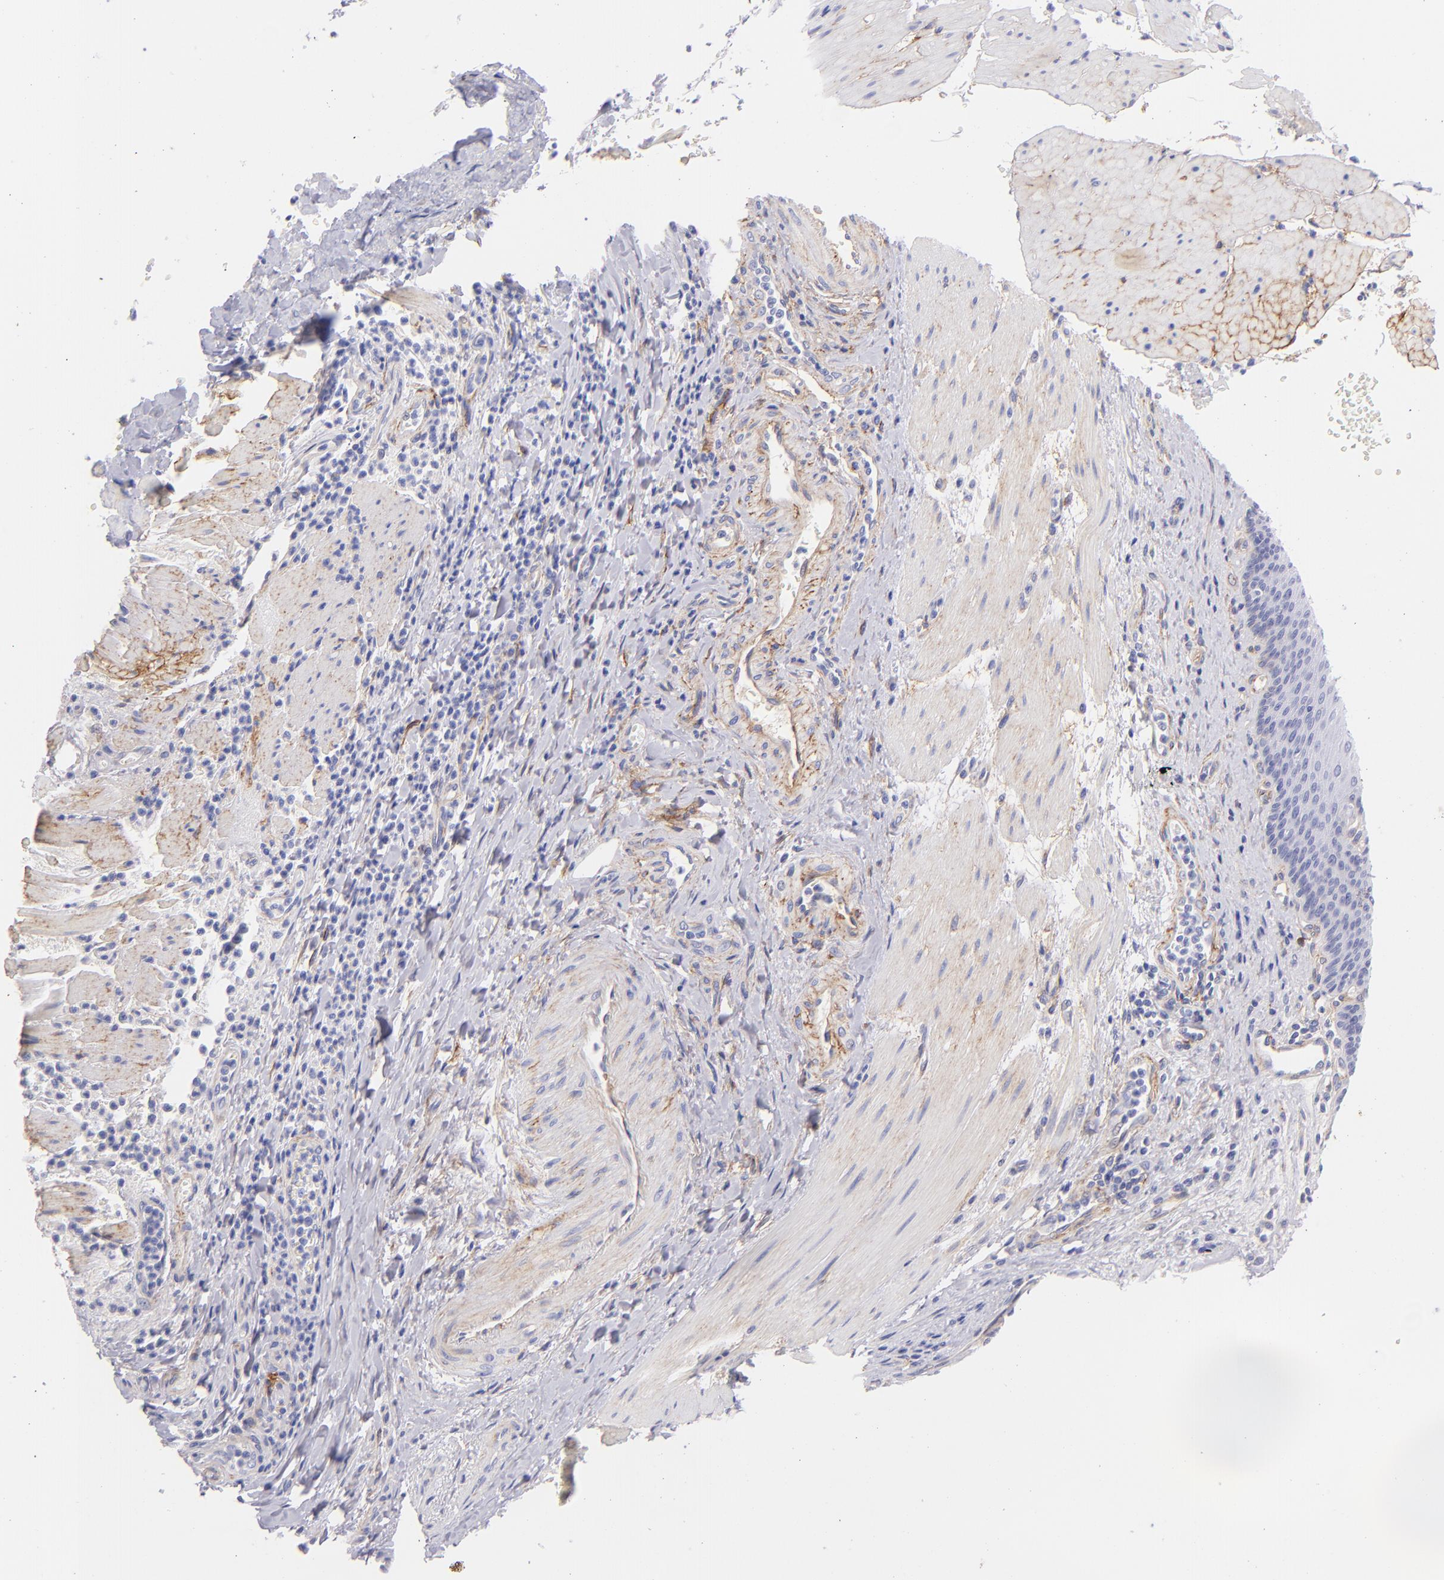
{"staining": {"intensity": "negative", "quantity": "none", "location": "none"}, "tissue": "esophagus", "cell_type": "Squamous epithelial cells", "image_type": "normal", "snomed": [{"axis": "morphology", "description": "Normal tissue, NOS"}, {"axis": "topography", "description": "Esophagus"}], "caption": "High power microscopy image of an IHC image of normal esophagus, revealing no significant positivity in squamous epithelial cells.", "gene": "CD81", "patient": {"sex": "female", "age": 61}}